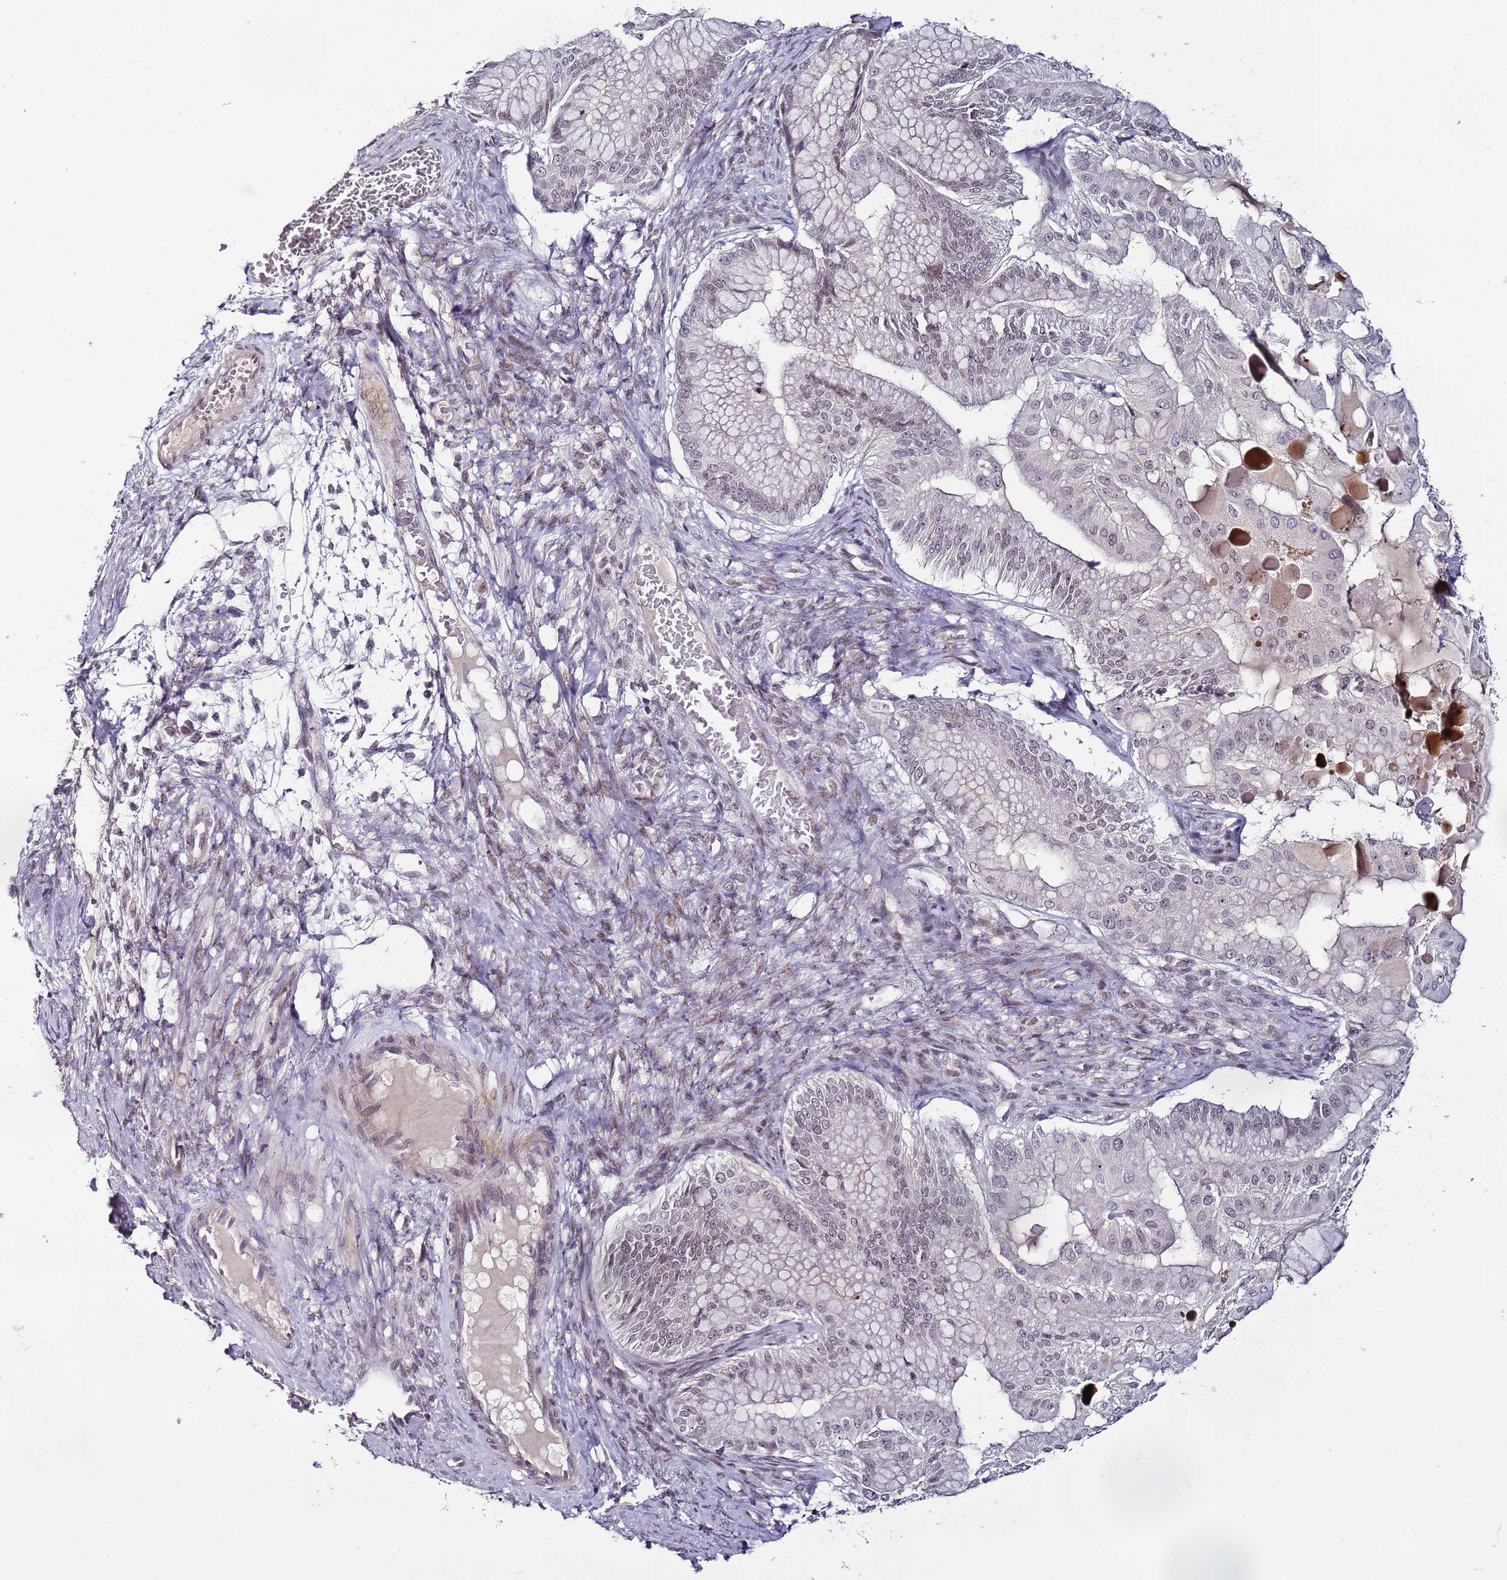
{"staining": {"intensity": "weak", "quantity": "<25%", "location": "nuclear"}, "tissue": "ovarian cancer", "cell_type": "Tumor cells", "image_type": "cancer", "snomed": [{"axis": "morphology", "description": "Cystadenocarcinoma, mucinous, NOS"}, {"axis": "topography", "description": "Ovary"}], "caption": "There is no significant positivity in tumor cells of ovarian cancer. The staining was performed using DAB to visualize the protein expression in brown, while the nuclei were stained in blue with hematoxylin (Magnification: 20x).", "gene": "PSMA7", "patient": {"sex": "female", "age": 61}}